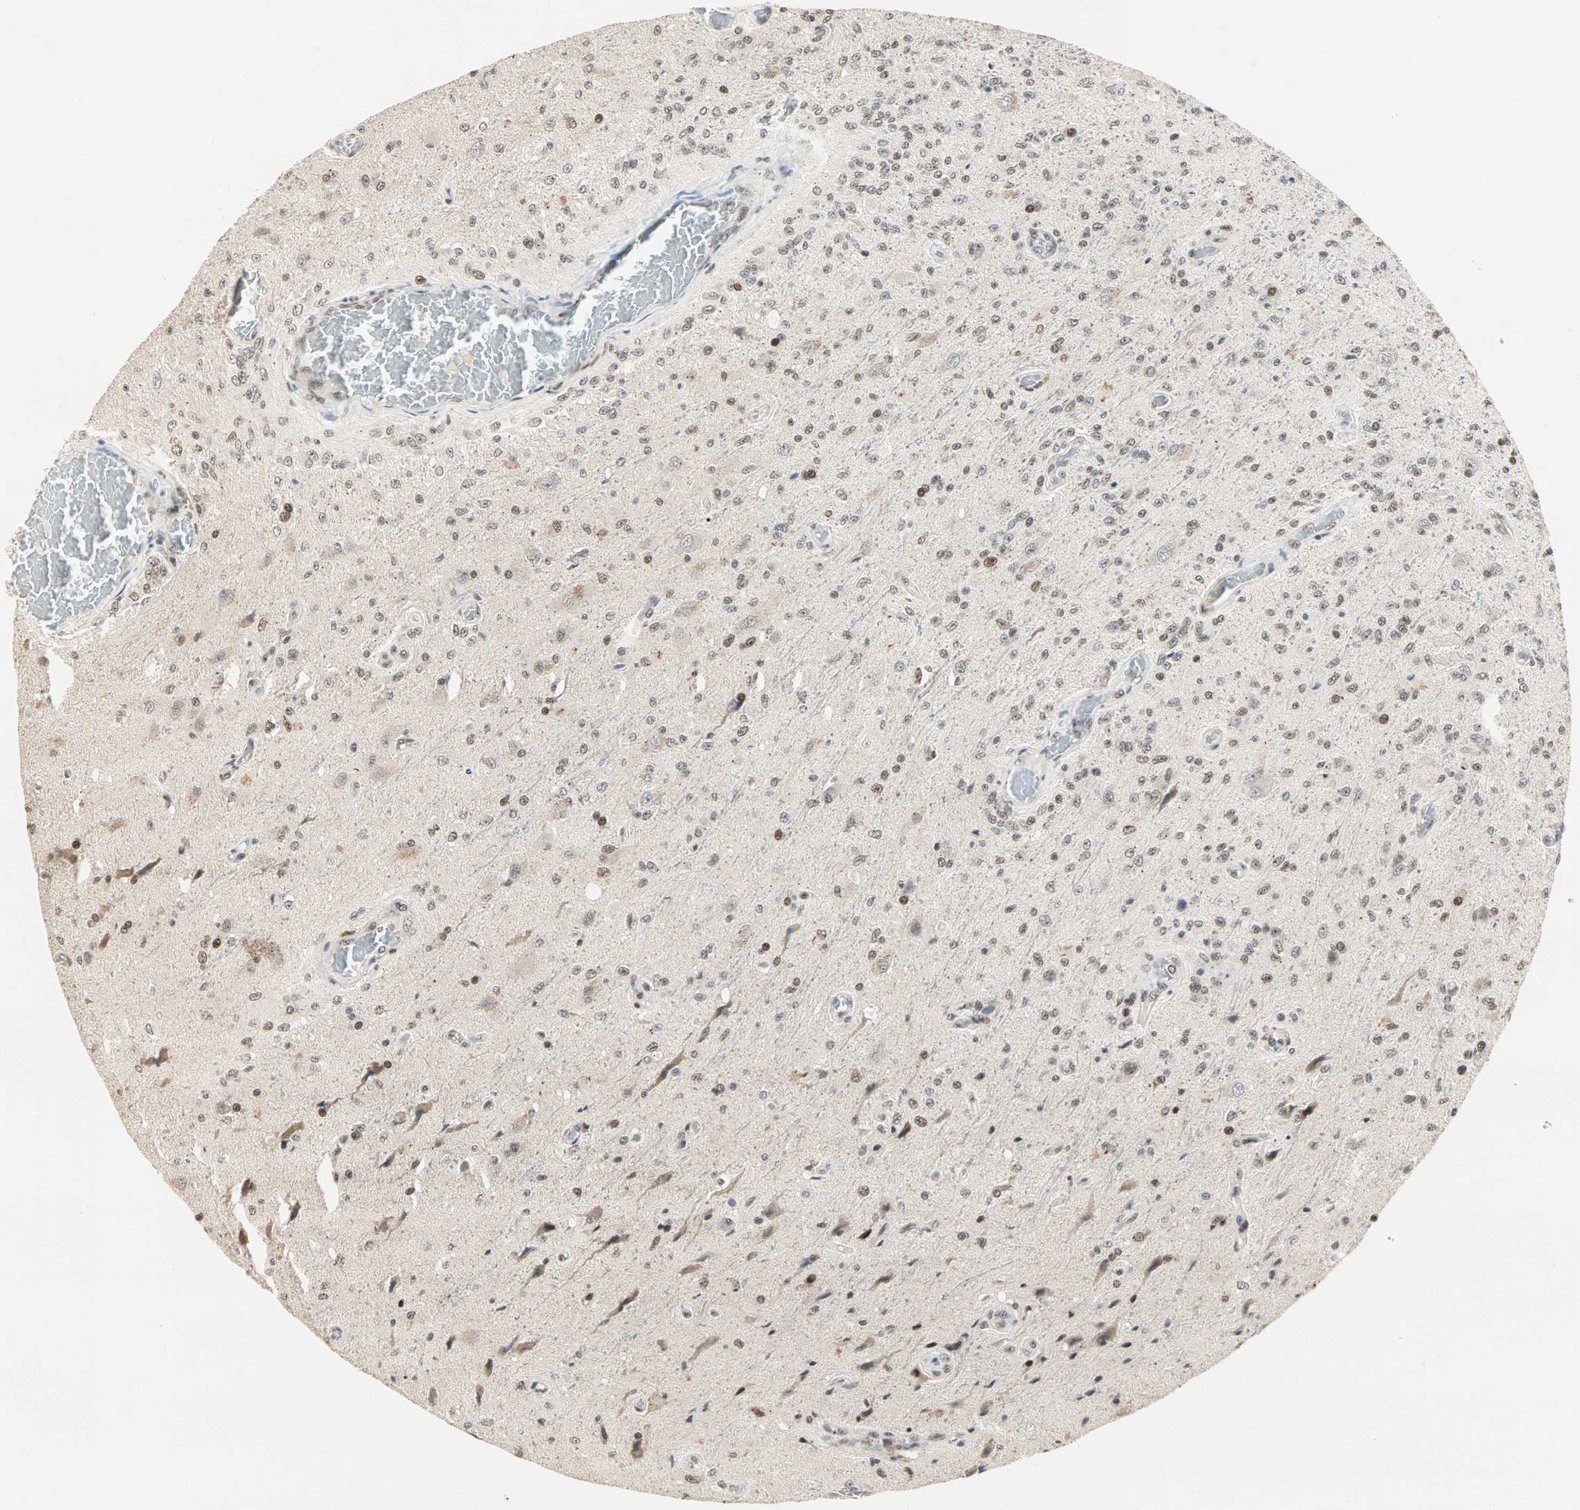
{"staining": {"intensity": "moderate", "quantity": ">75%", "location": "nuclear"}, "tissue": "glioma", "cell_type": "Tumor cells", "image_type": "cancer", "snomed": [{"axis": "morphology", "description": "Normal tissue, NOS"}, {"axis": "morphology", "description": "Glioma, malignant, High grade"}, {"axis": "topography", "description": "Cerebral cortex"}], "caption": "Immunohistochemistry (IHC) staining of high-grade glioma (malignant), which demonstrates medium levels of moderate nuclear positivity in approximately >75% of tumor cells indicating moderate nuclear protein expression. The staining was performed using DAB (3,3'-diaminobenzidine) (brown) for protein detection and nuclei were counterstained in hematoxylin (blue).", "gene": "BLM", "patient": {"sex": "male", "age": 77}}